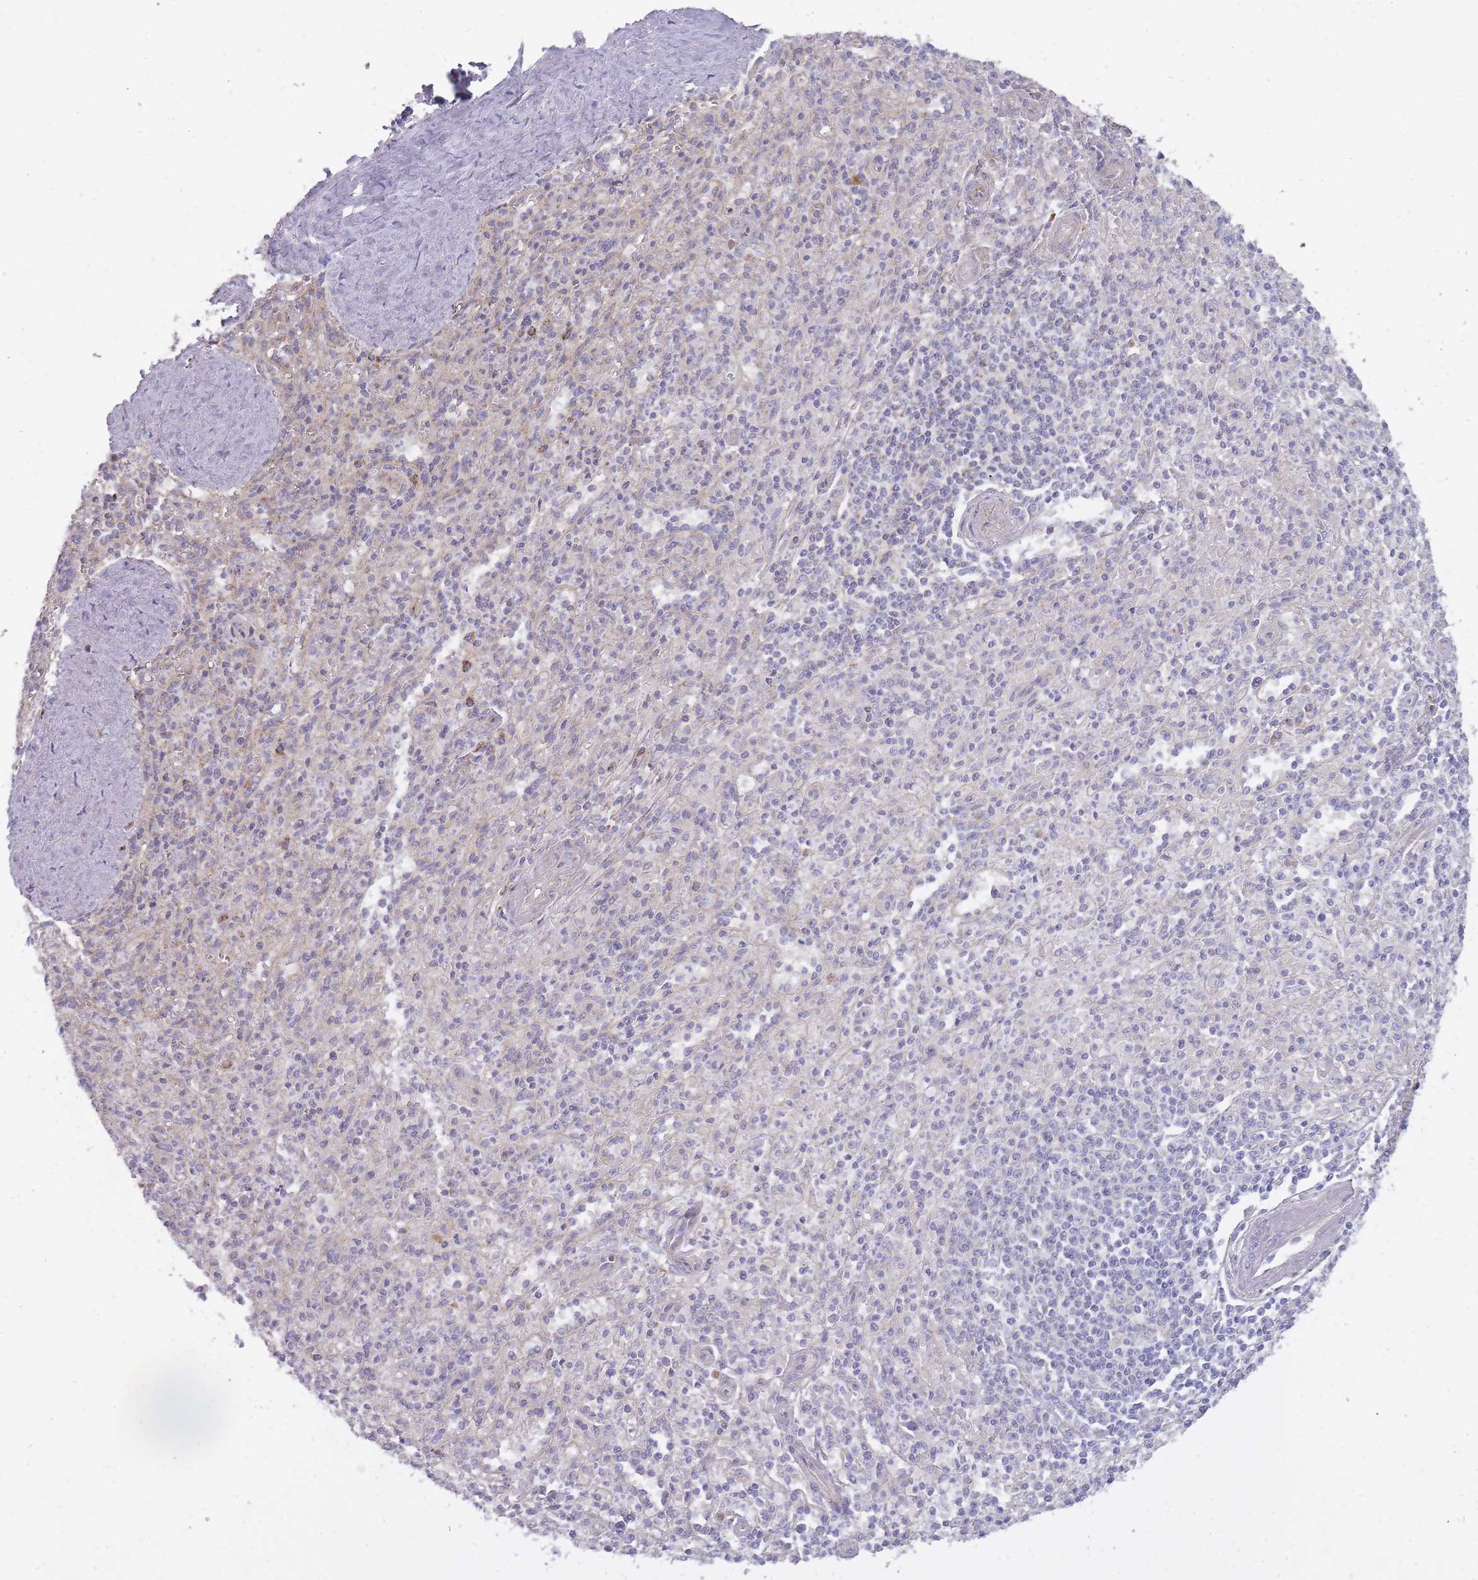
{"staining": {"intensity": "moderate", "quantity": "<25%", "location": "cytoplasmic/membranous"}, "tissue": "spleen", "cell_type": "Cells in red pulp", "image_type": "normal", "snomed": [{"axis": "morphology", "description": "Normal tissue, NOS"}, {"axis": "topography", "description": "Spleen"}], "caption": "Brown immunohistochemical staining in unremarkable spleen demonstrates moderate cytoplasmic/membranous expression in about <25% of cells in red pulp. The protein is shown in brown color, while the nuclei are stained blue.", "gene": "ALKBH4", "patient": {"sex": "female", "age": 70}}